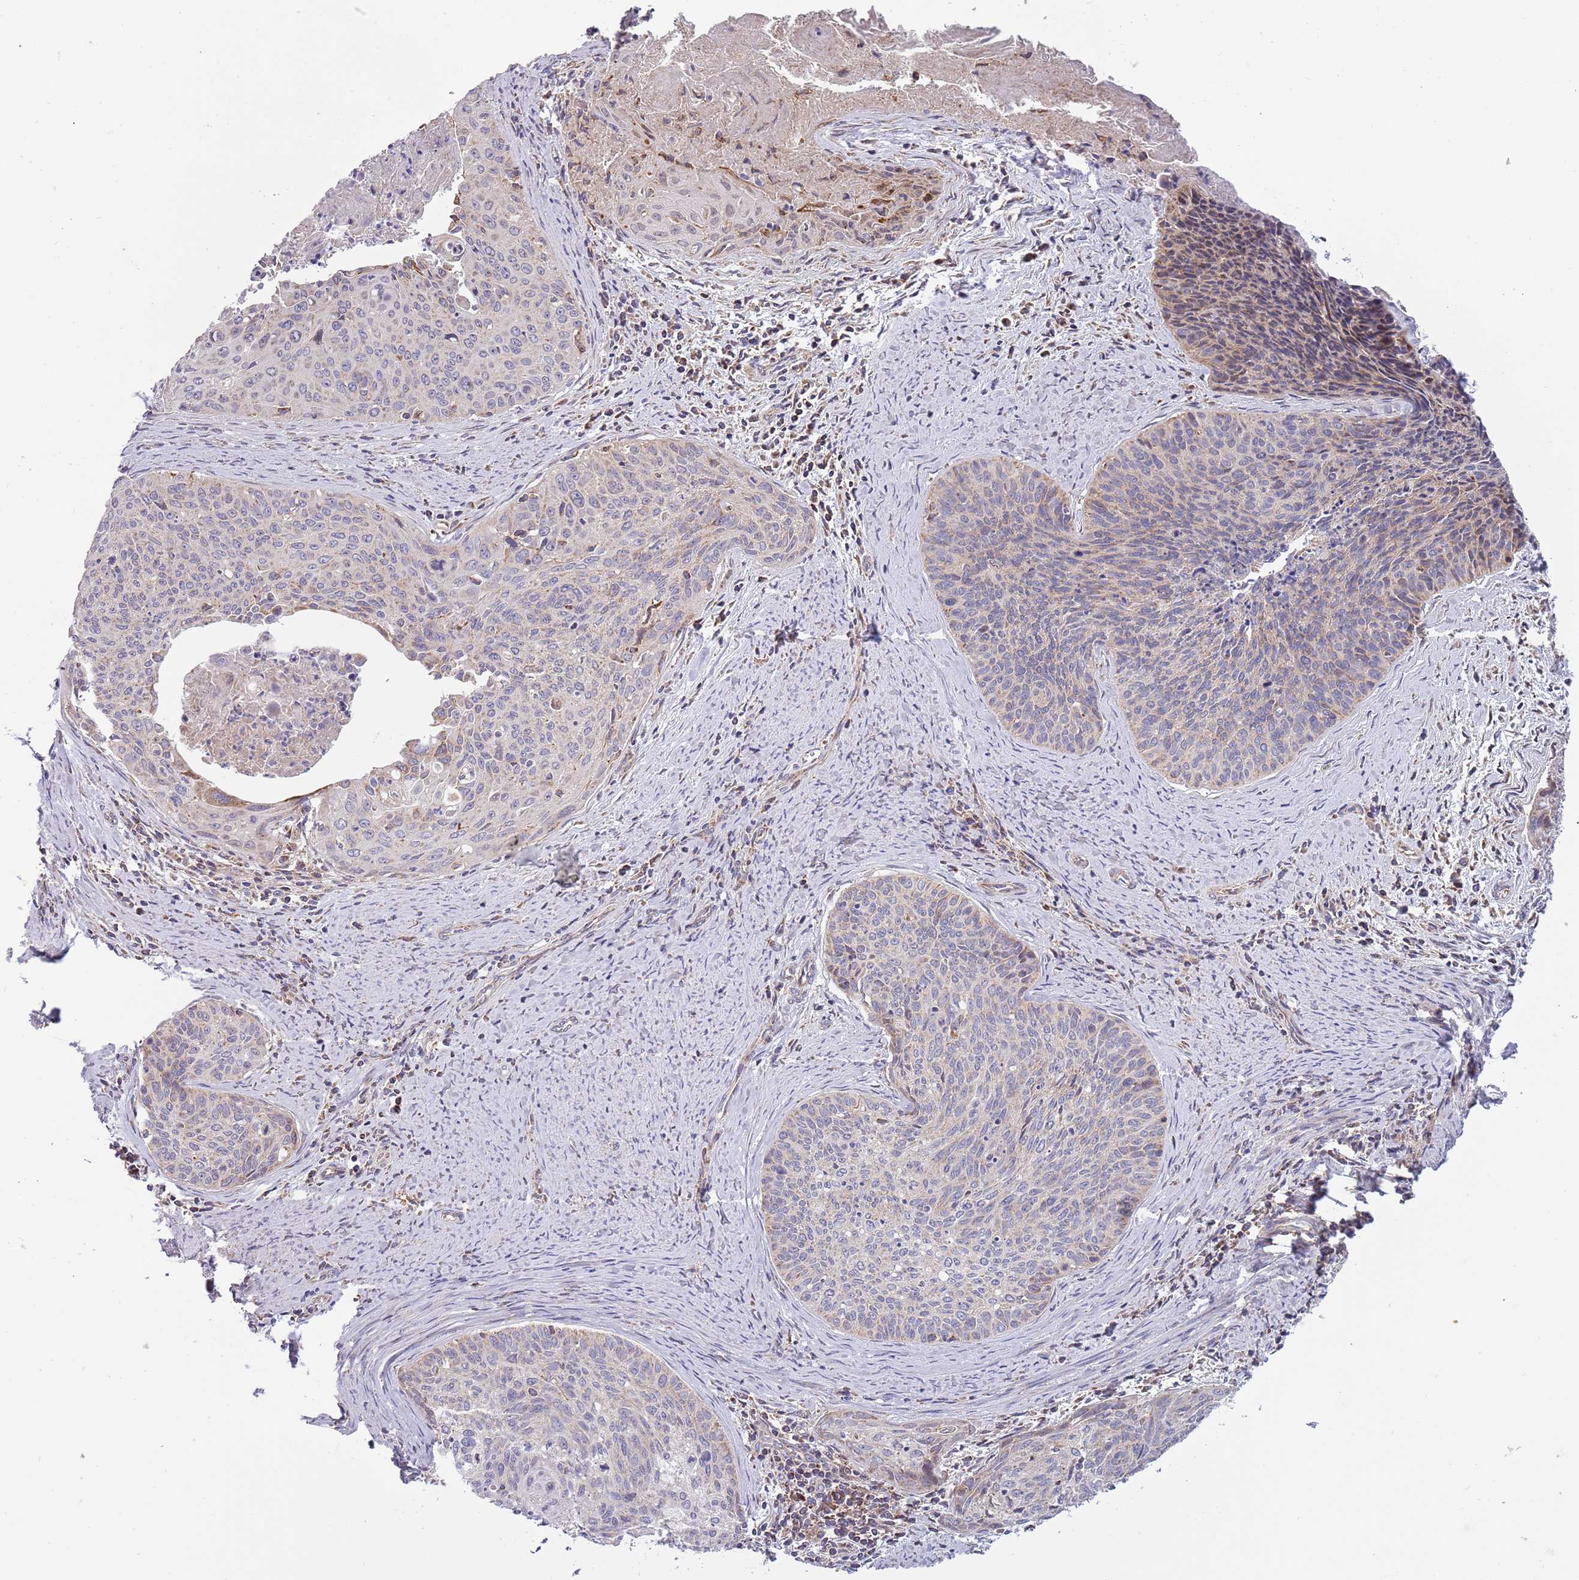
{"staining": {"intensity": "negative", "quantity": "none", "location": "none"}, "tissue": "cervical cancer", "cell_type": "Tumor cells", "image_type": "cancer", "snomed": [{"axis": "morphology", "description": "Squamous cell carcinoma, NOS"}, {"axis": "topography", "description": "Cervix"}], "caption": "Immunohistochemical staining of human squamous cell carcinoma (cervical) shows no significant expression in tumor cells.", "gene": "IRS4", "patient": {"sex": "female", "age": 55}}